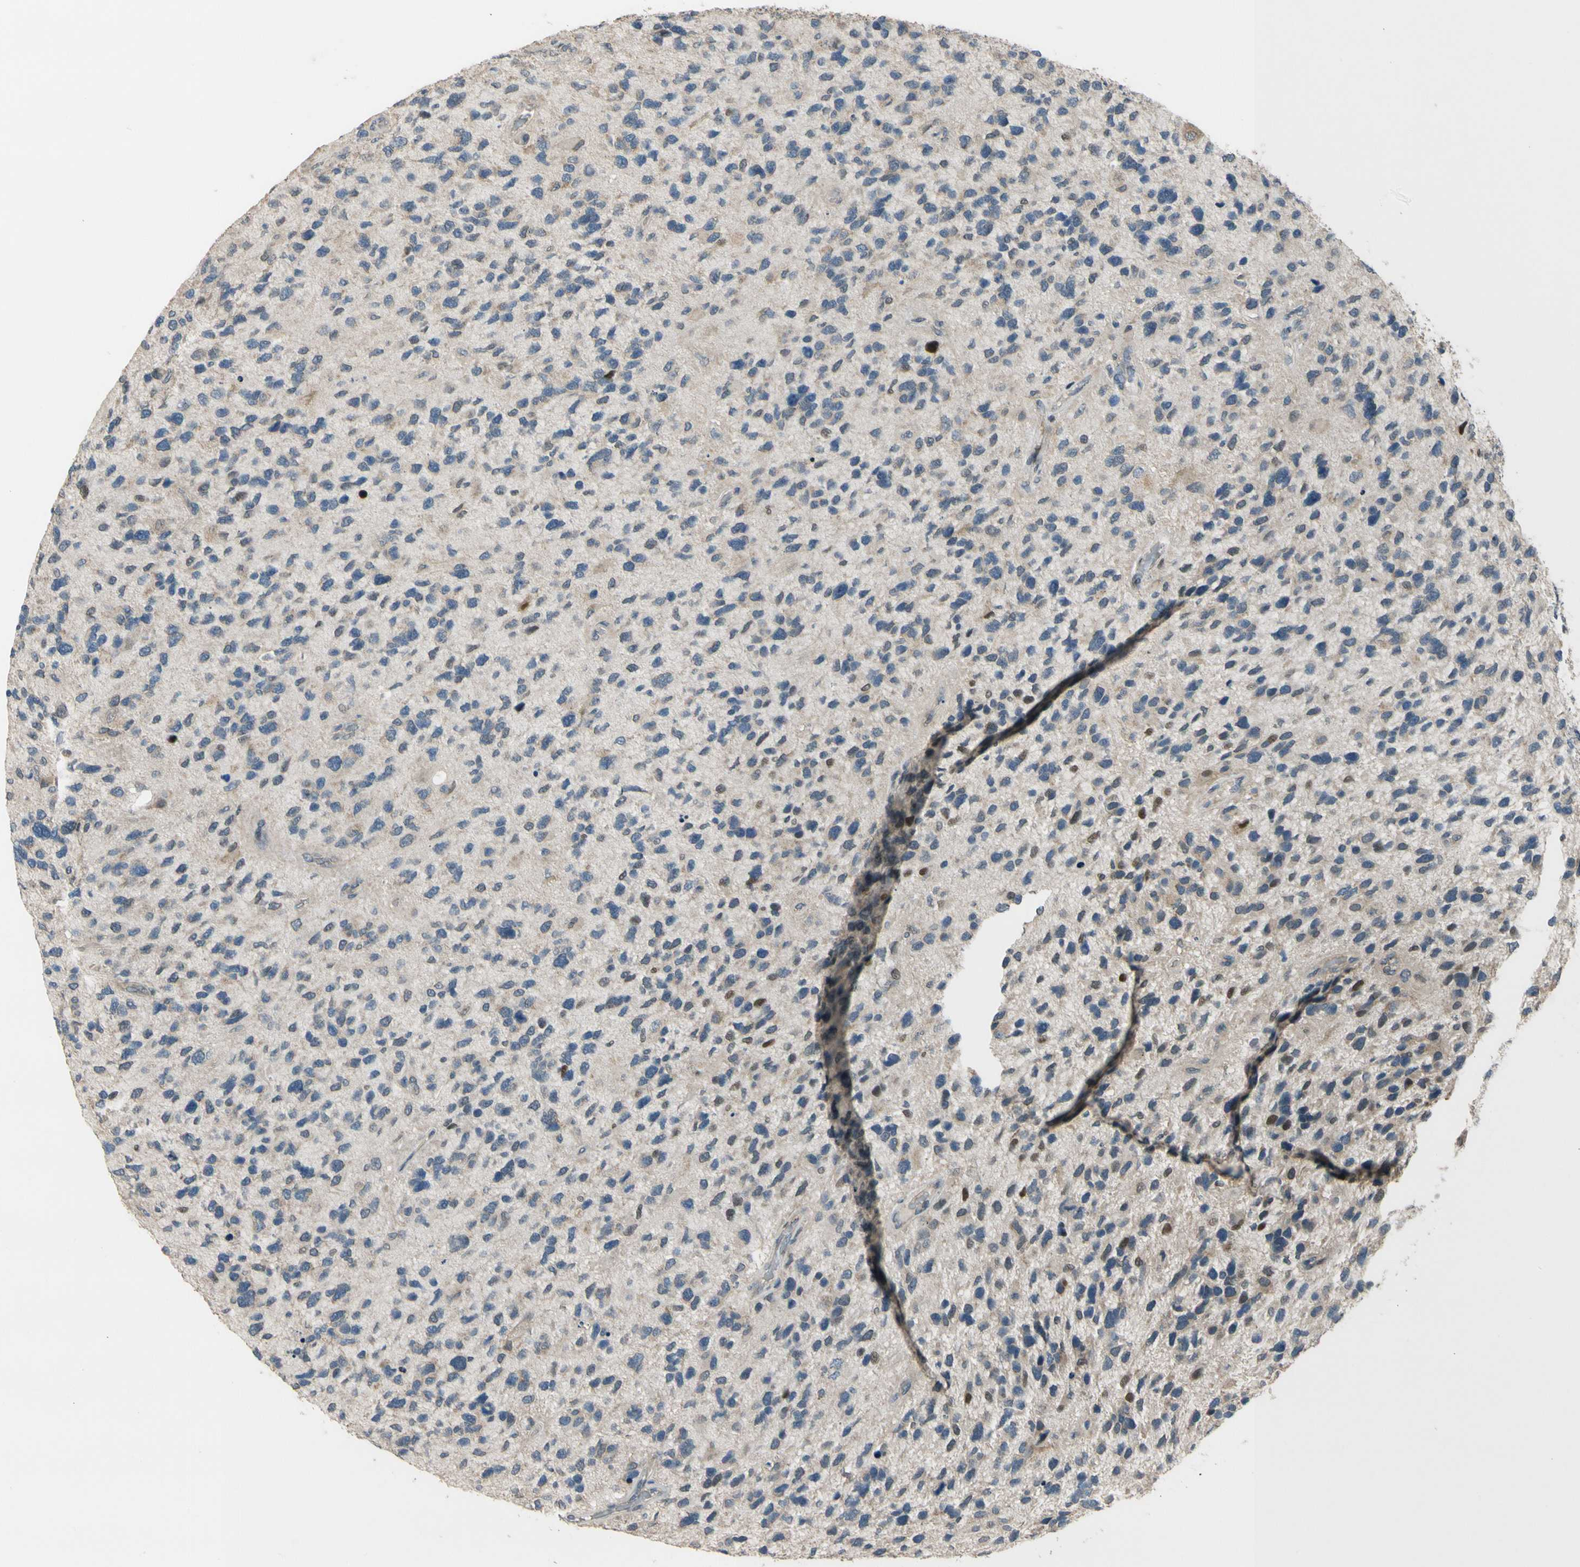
{"staining": {"intensity": "moderate", "quantity": "<25%", "location": "cytoplasmic/membranous,nuclear"}, "tissue": "glioma", "cell_type": "Tumor cells", "image_type": "cancer", "snomed": [{"axis": "morphology", "description": "Glioma, malignant, High grade"}, {"axis": "topography", "description": "Brain"}], "caption": "Moderate cytoplasmic/membranous and nuclear staining is identified in approximately <25% of tumor cells in malignant high-grade glioma.", "gene": "ZNF184", "patient": {"sex": "female", "age": 58}}